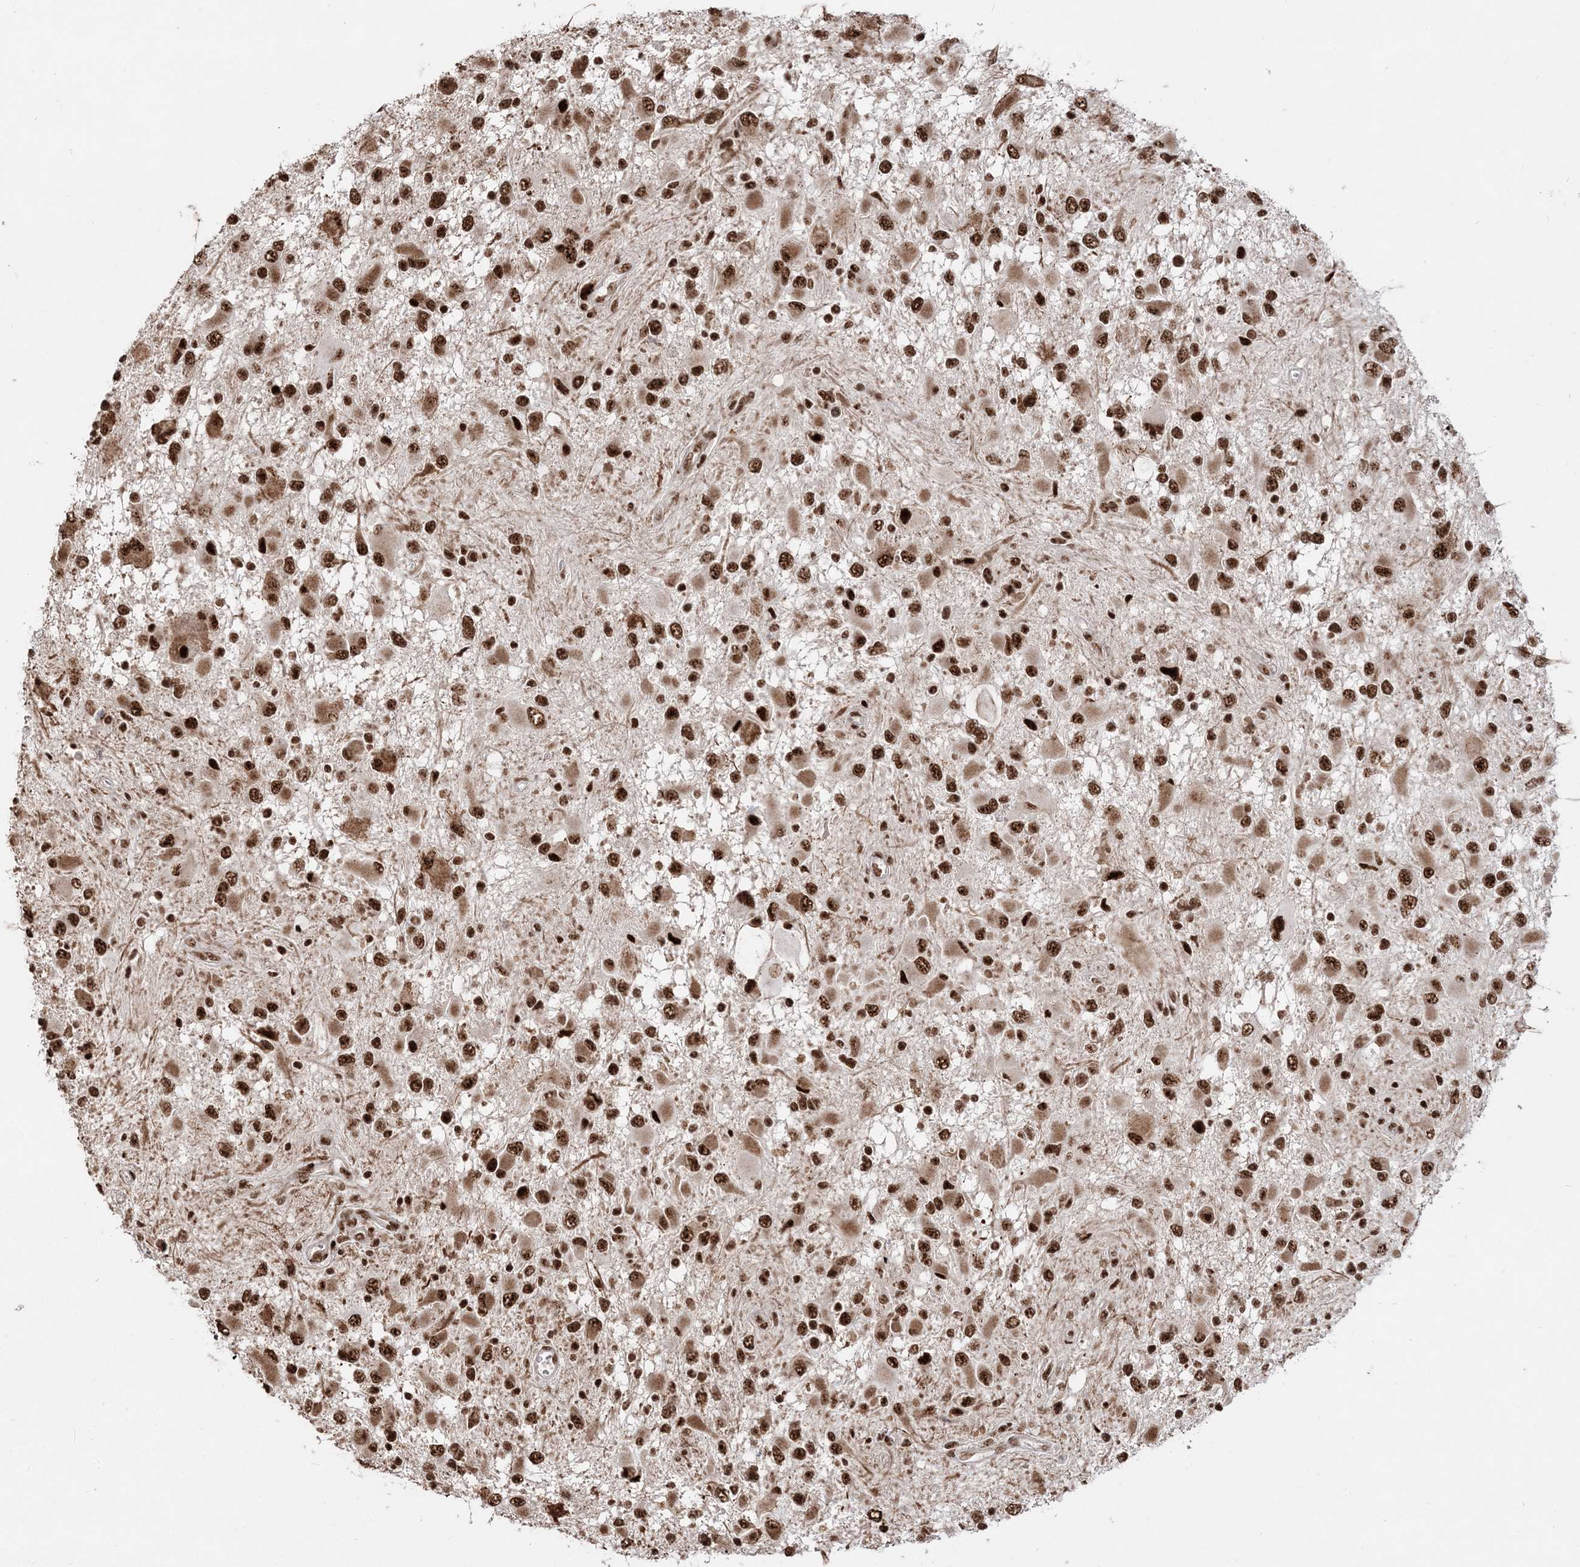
{"staining": {"intensity": "strong", "quantity": ">75%", "location": "nuclear"}, "tissue": "glioma", "cell_type": "Tumor cells", "image_type": "cancer", "snomed": [{"axis": "morphology", "description": "Glioma, malignant, High grade"}, {"axis": "topography", "description": "Brain"}], "caption": "Glioma tissue demonstrates strong nuclear positivity in approximately >75% of tumor cells Nuclei are stained in blue.", "gene": "RBM17", "patient": {"sex": "male", "age": 53}}